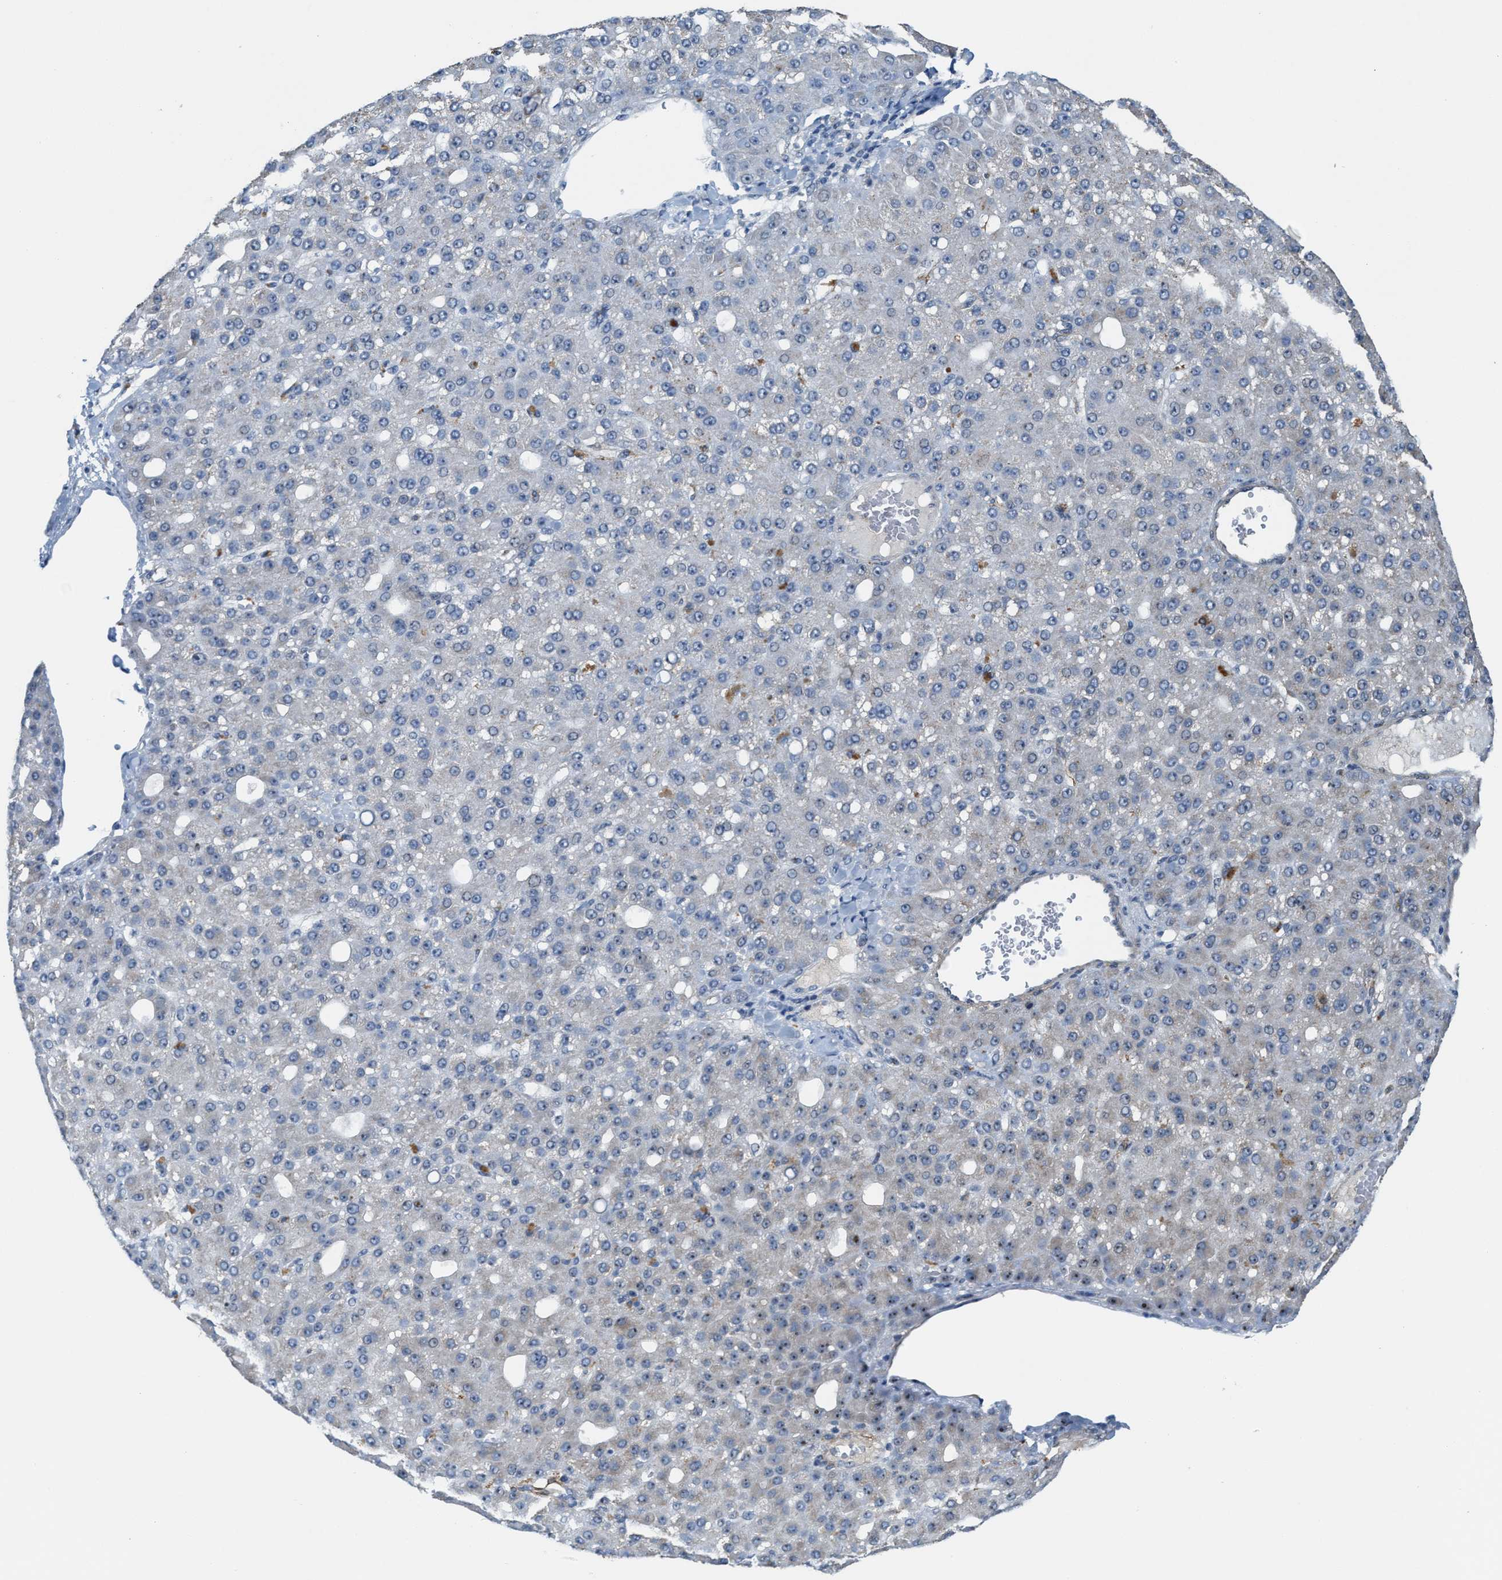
{"staining": {"intensity": "negative", "quantity": "none", "location": "none"}, "tissue": "liver cancer", "cell_type": "Tumor cells", "image_type": "cancer", "snomed": [{"axis": "morphology", "description": "Carcinoma, Hepatocellular, NOS"}, {"axis": "topography", "description": "Liver"}], "caption": "Micrograph shows no significant protein staining in tumor cells of hepatocellular carcinoma (liver).", "gene": "ZNF783", "patient": {"sex": "male", "age": 67}}